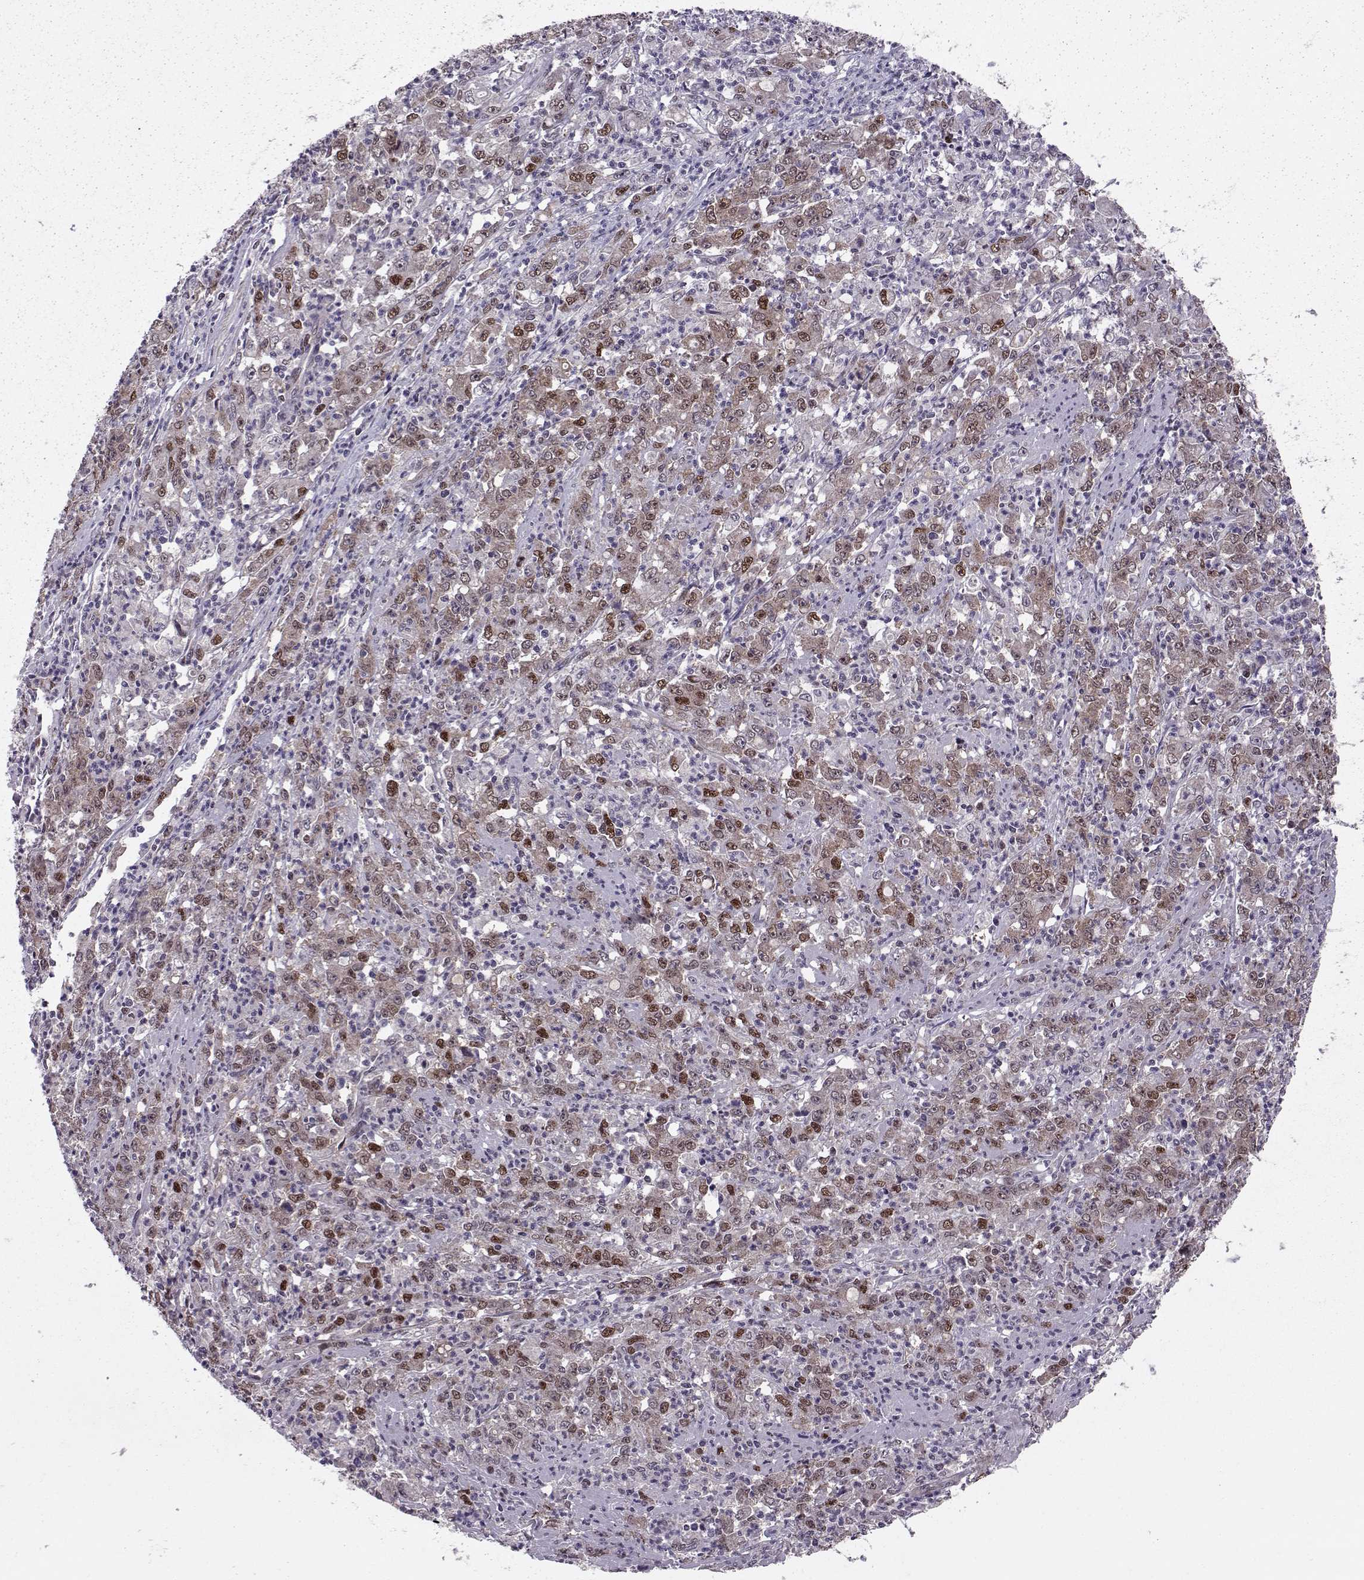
{"staining": {"intensity": "moderate", "quantity": "25%-75%", "location": "cytoplasmic/membranous,nuclear"}, "tissue": "stomach cancer", "cell_type": "Tumor cells", "image_type": "cancer", "snomed": [{"axis": "morphology", "description": "Adenocarcinoma, NOS"}, {"axis": "topography", "description": "Stomach, lower"}], "caption": "The photomicrograph demonstrates a brown stain indicating the presence of a protein in the cytoplasmic/membranous and nuclear of tumor cells in stomach cancer (adenocarcinoma).", "gene": "CDK4", "patient": {"sex": "female", "age": 71}}